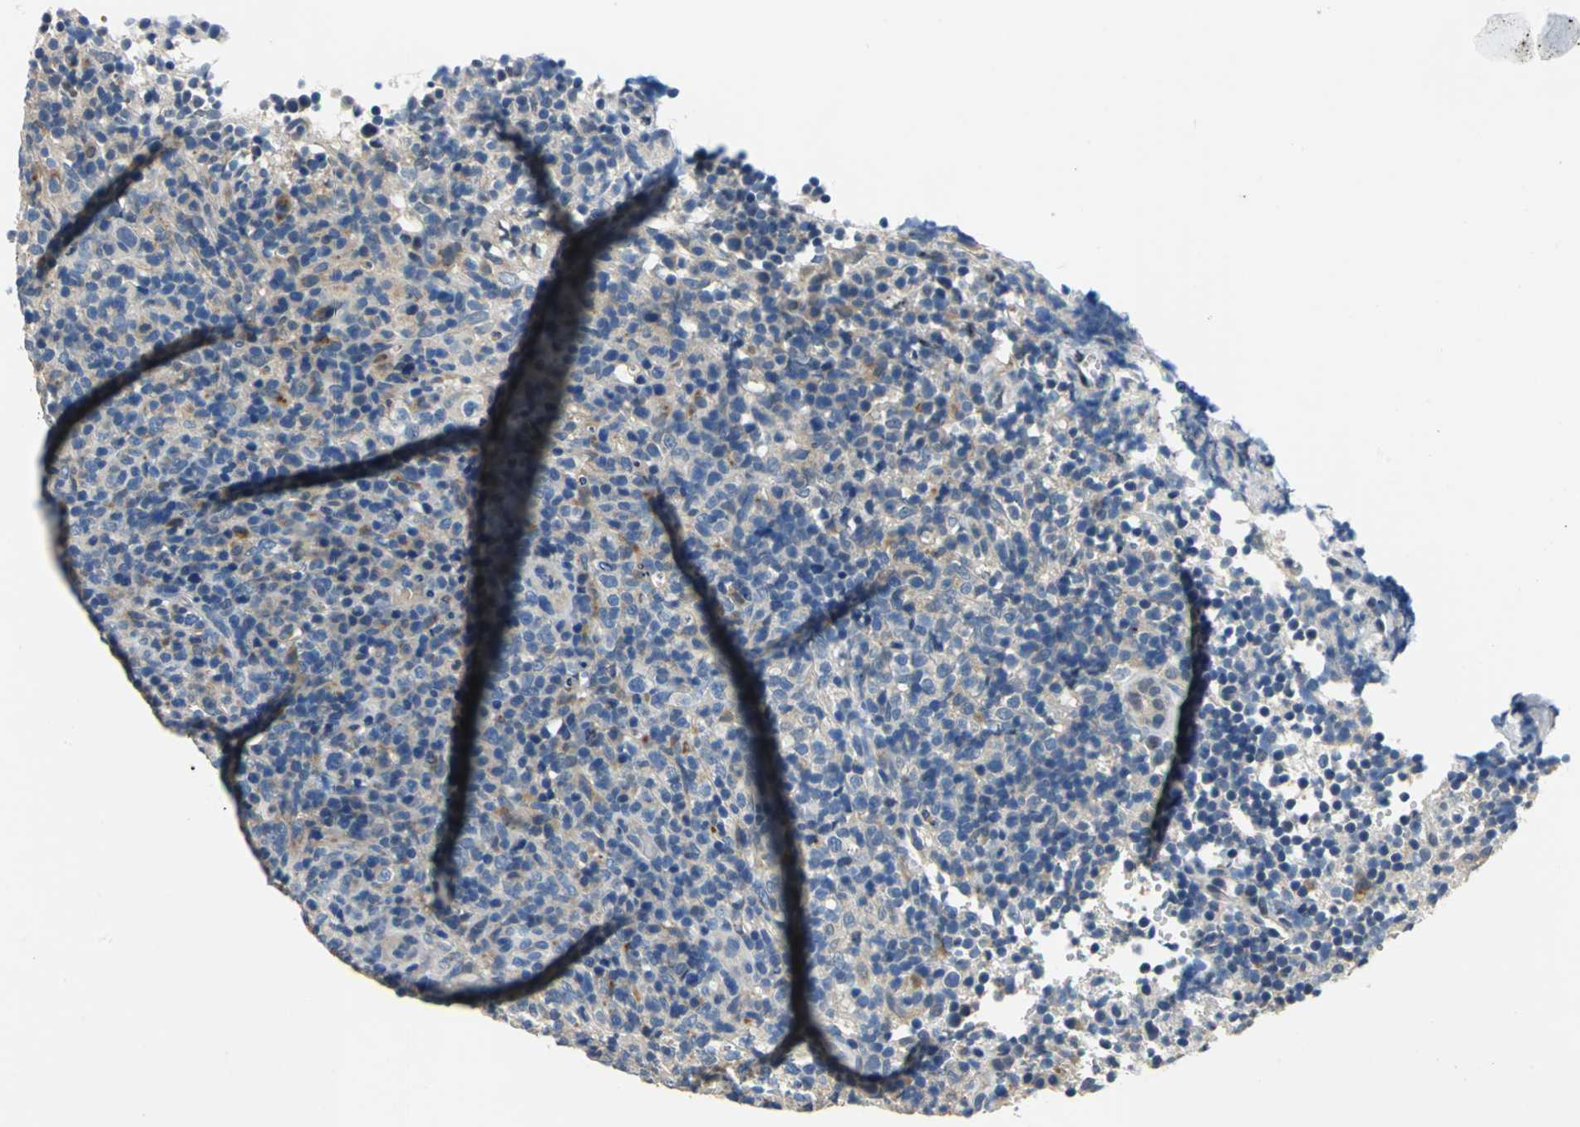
{"staining": {"intensity": "negative", "quantity": "none", "location": "none"}, "tissue": "lymphoma", "cell_type": "Tumor cells", "image_type": "cancer", "snomed": [{"axis": "morphology", "description": "Malignant lymphoma, non-Hodgkin's type, High grade"}, {"axis": "topography", "description": "Lymph node"}], "caption": "Immunohistochemical staining of lymphoma reveals no significant staining in tumor cells.", "gene": "RASD2", "patient": {"sex": "female", "age": 76}}